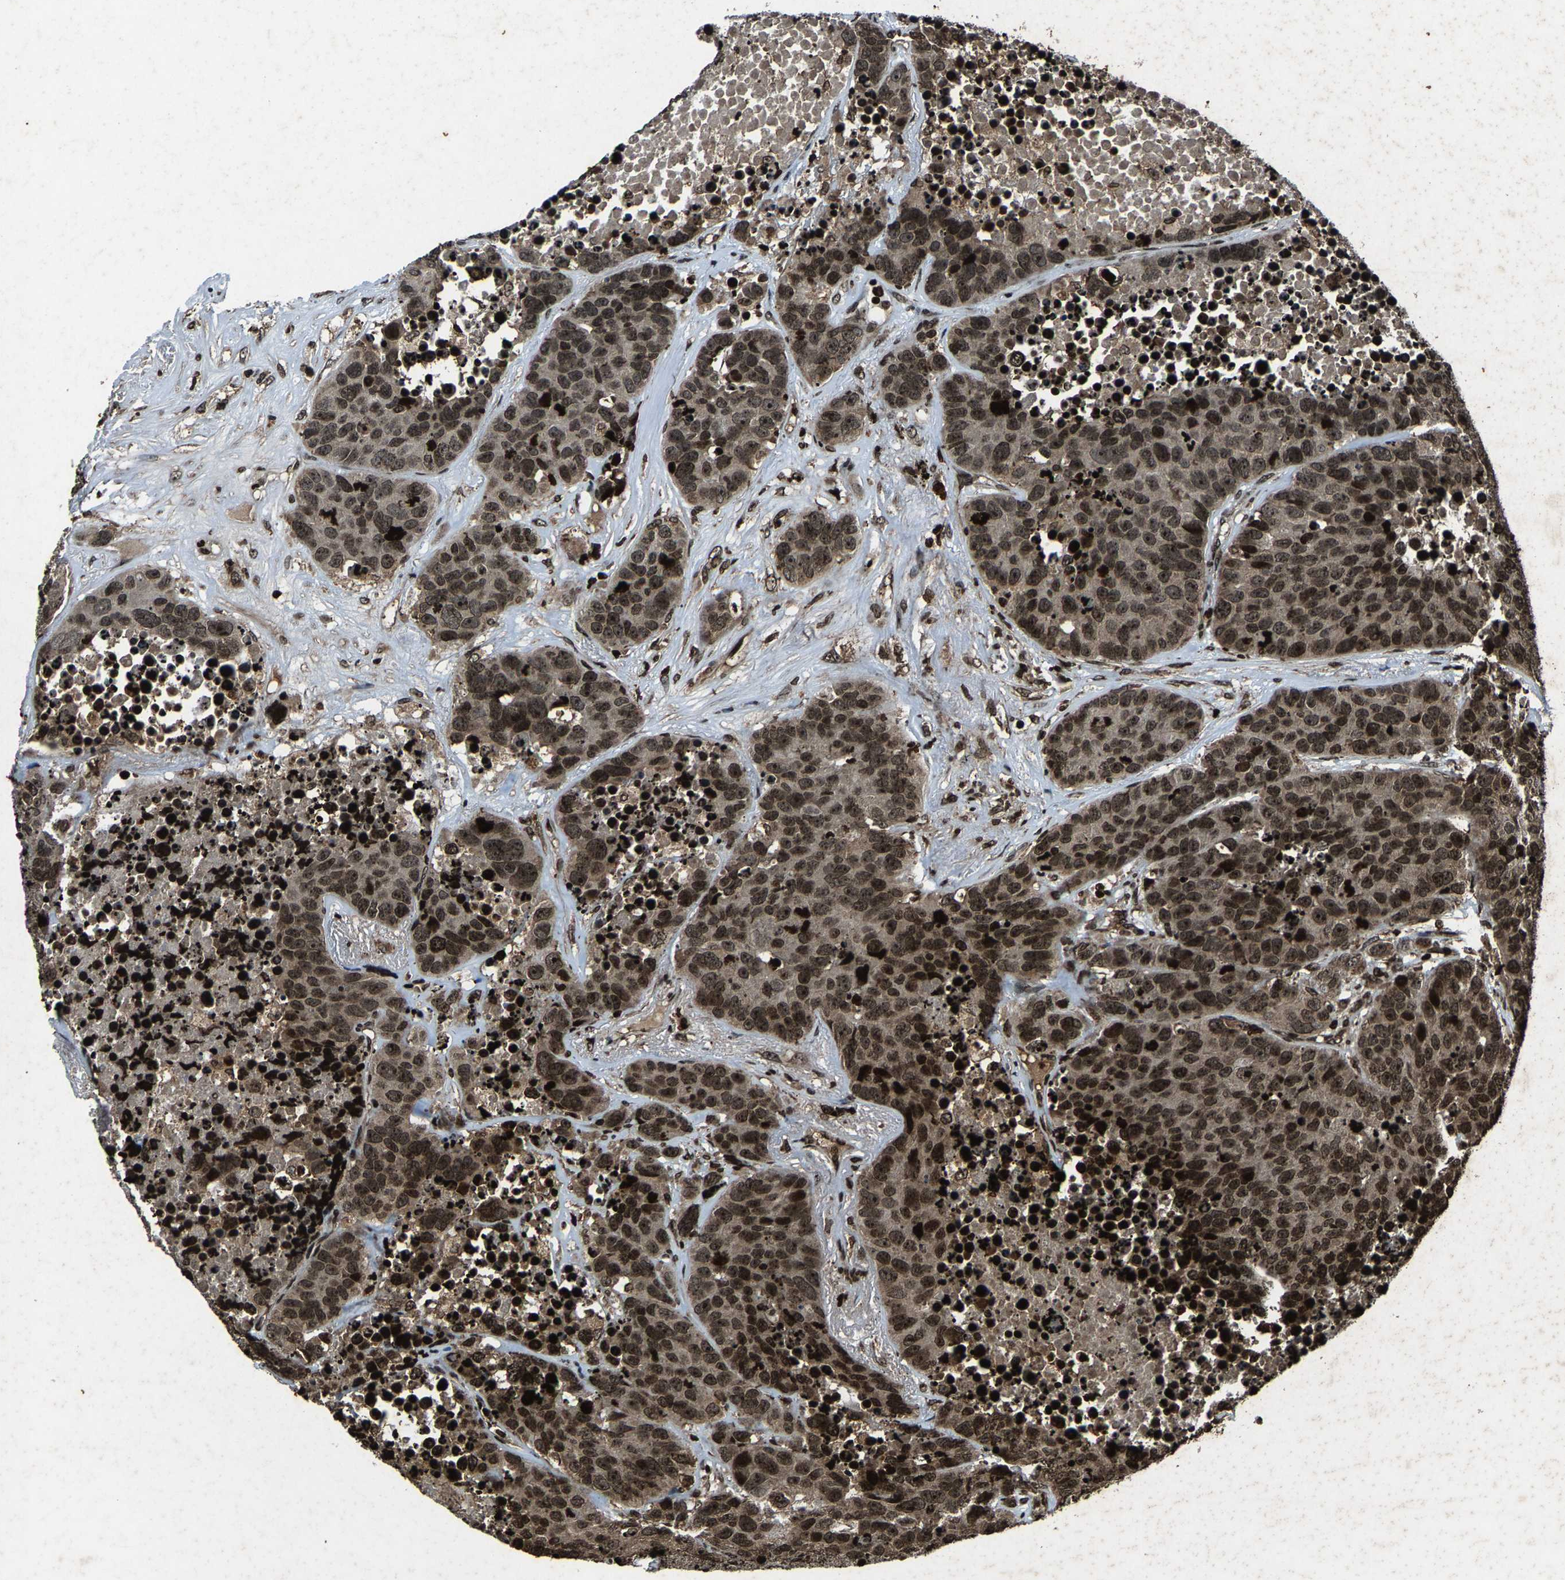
{"staining": {"intensity": "moderate", "quantity": ">75%", "location": "nuclear"}, "tissue": "carcinoid", "cell_type": "Tumor cells", "image_type": "cancer", "snomed": [{"axis": "morphology", "description": "Carcinoid, malignant, NOS"}, {"axis": "topography", "description": "Lung"}], "caption": "Tumor cells show medium levels of moderate nuclear positivity in approximately >75% of cells in human carcinoid. (DAB IHC with brightfield microscopy, high magnification).", "gene": "H4C1", "patient": {"sex": "male", "age": 60}}